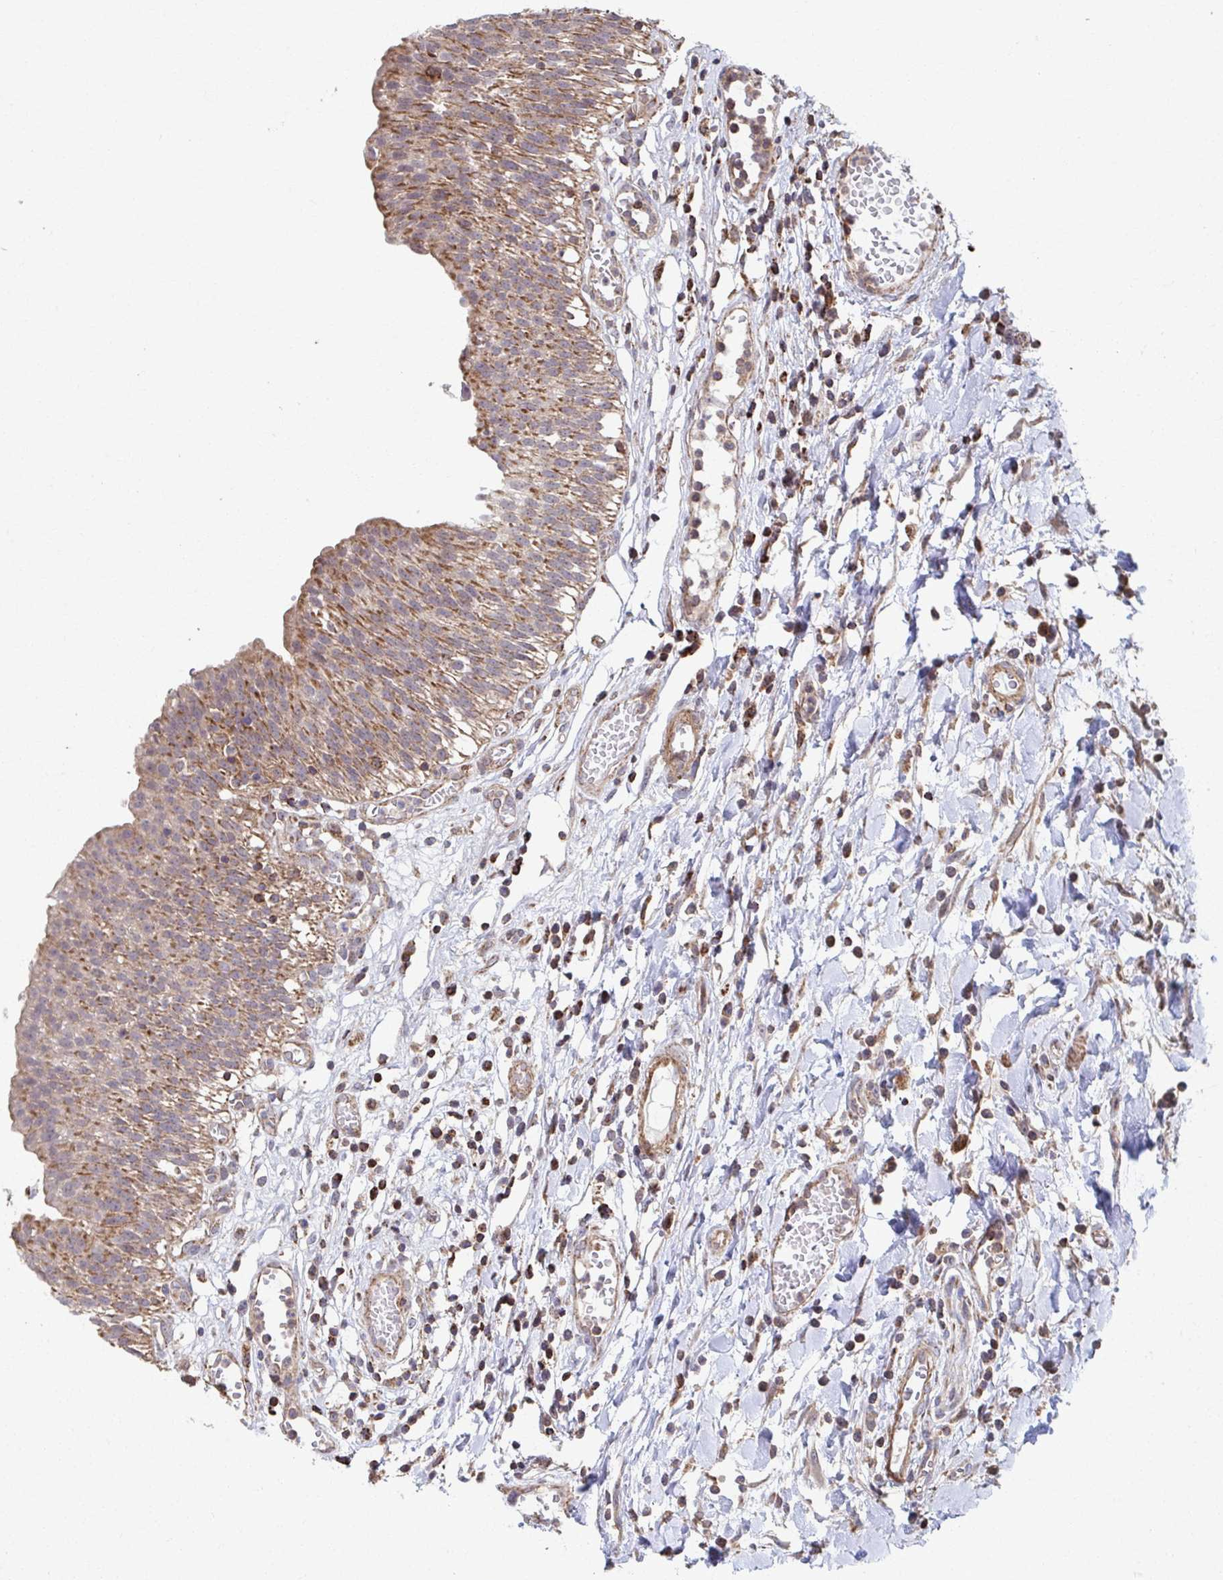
{"staining": {"intensity": "moderate", "quantity": ">75%", "location": "cytoplasmic/membranous"}, "tissue": "urinary bladder", "cell_type": "Urothelial cells", "image_type": "normal", "snomed": [{"axis": "morphology", "description": "Normal tissue, NOS"}, {"axis": "topography", "description": "Urinary bladder"}], "caption": "This is a photomicrograph of IHC staining of normal urinary bladder, which shows moderate positivity in the cytoplasmic/membranous of urothelial cells.", "gene": "KLHL34", "patient": {"sex": "male", "age": 64}}